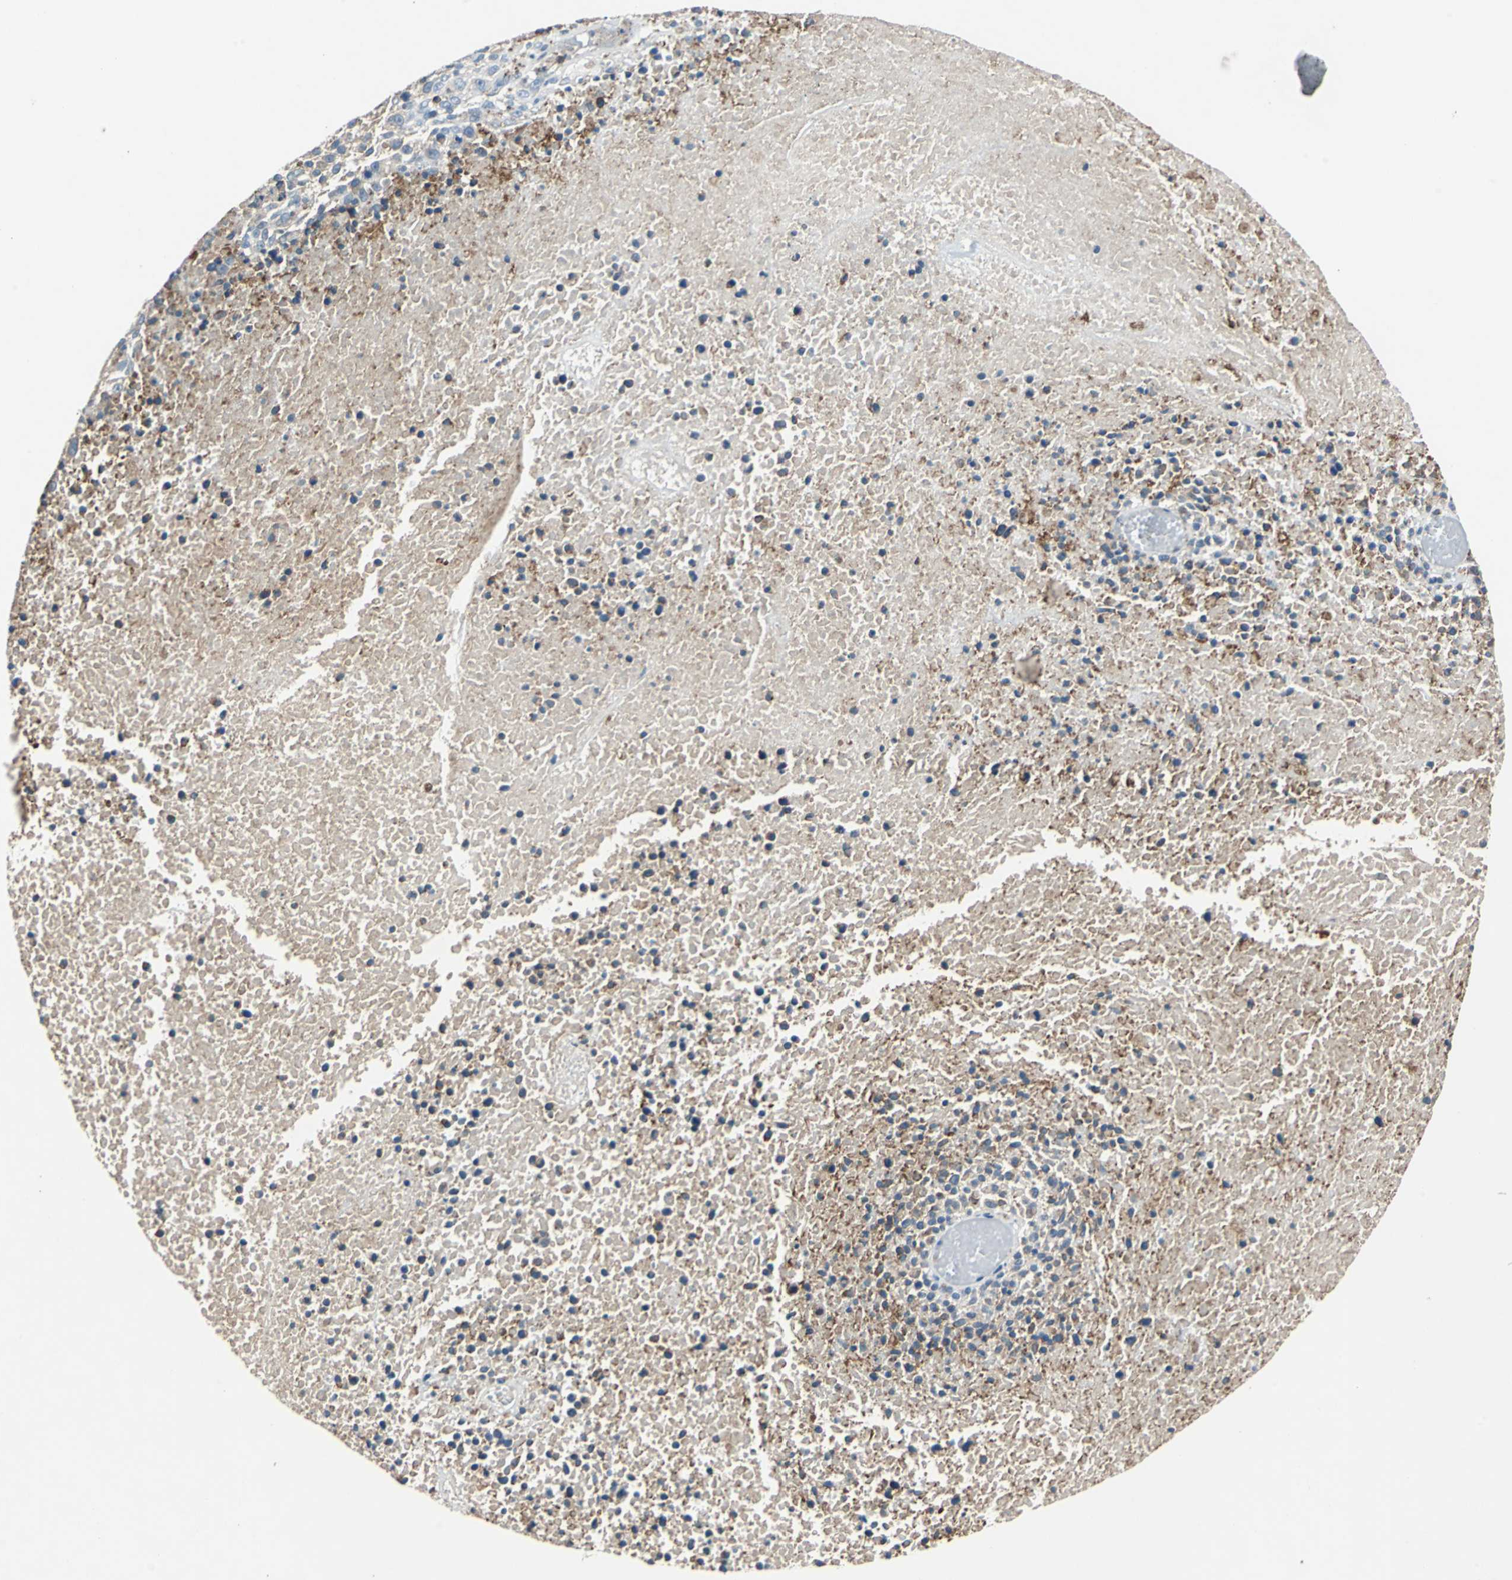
{"staining": {"intensity": "weak", "quantity": "25%-75%", "location": "cytoplasmic/membranous"}, "tissue": "melanoma", "cell_type": "Tumor cells", "image_type": "cancer", "snomed": [{"axis": "morphology", "description": "Malignant melanoma, Metastatic site"}, {"axis": "topography", "description": "Cerebral cortex"}], "caption": "High-power microscopy captured an immunohistochemistry (IHC) micrograph of malignant melanoma (metastatic site), revealing weak cytoplasmic/membranous staining in about 25%-75% of tumor cells.", "gene": "SLC19A2", "patient": {"sex": "female", "age": 52}}